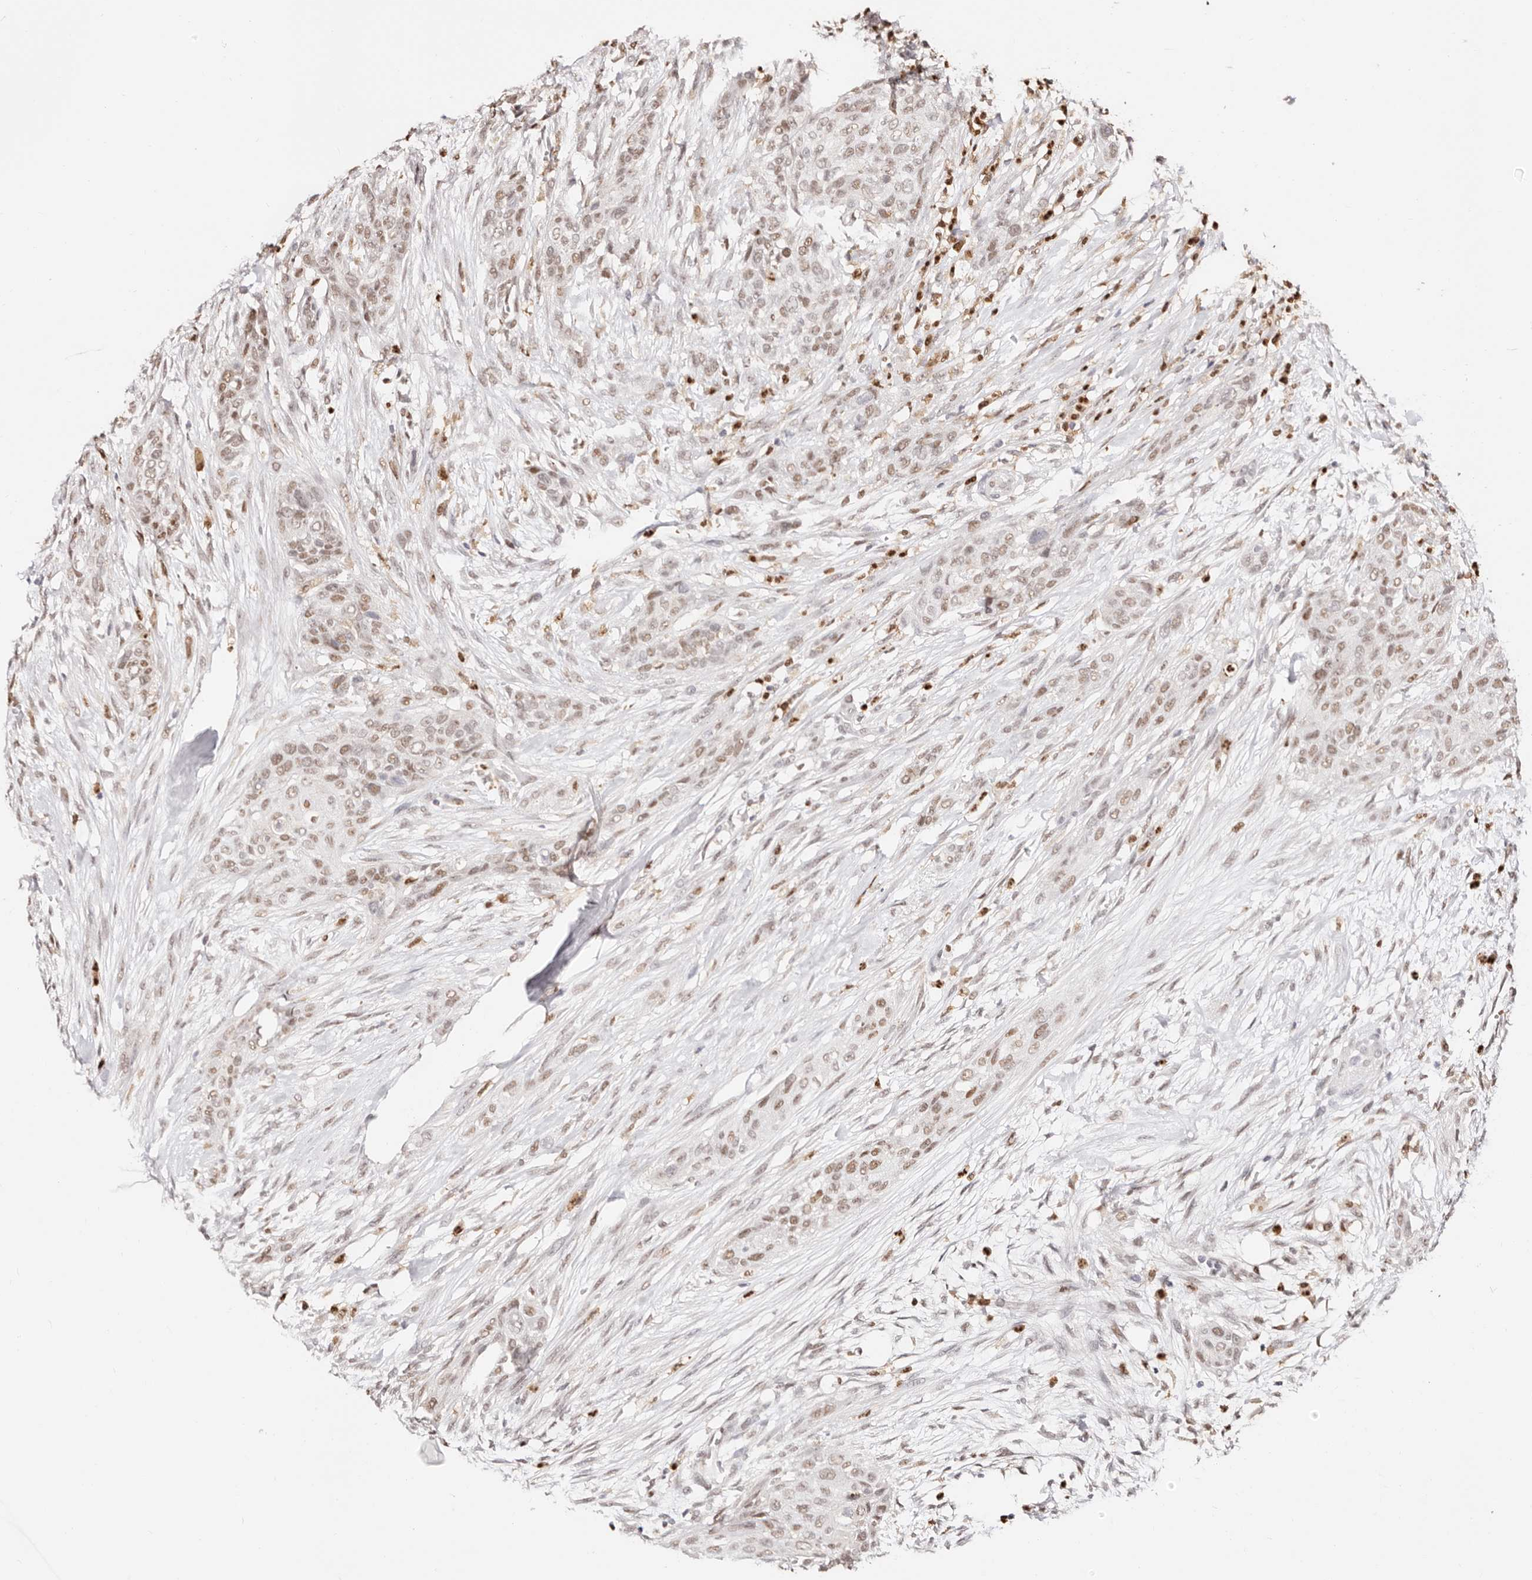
{"staining": {"intensity": "weak", "quantity": ">75%", "location": "nuclear"}, "tissue": "urothelial cancer", "cell_type": "Tumor cells", "image_type": "cancer", "snomed": [{"axis": "morphology", "description": "Urothelial carcinoma, High grade"}, {"axis": "topography", "description": "Urinary bladder"}], "caption": "Immunohistochemical staining of human urothelial cancer reveals low levels of weak nuclear expression in approximately >75% of tumor cells.", "gene": "TKT", "patient": {"sex": "male", "age": 35}}